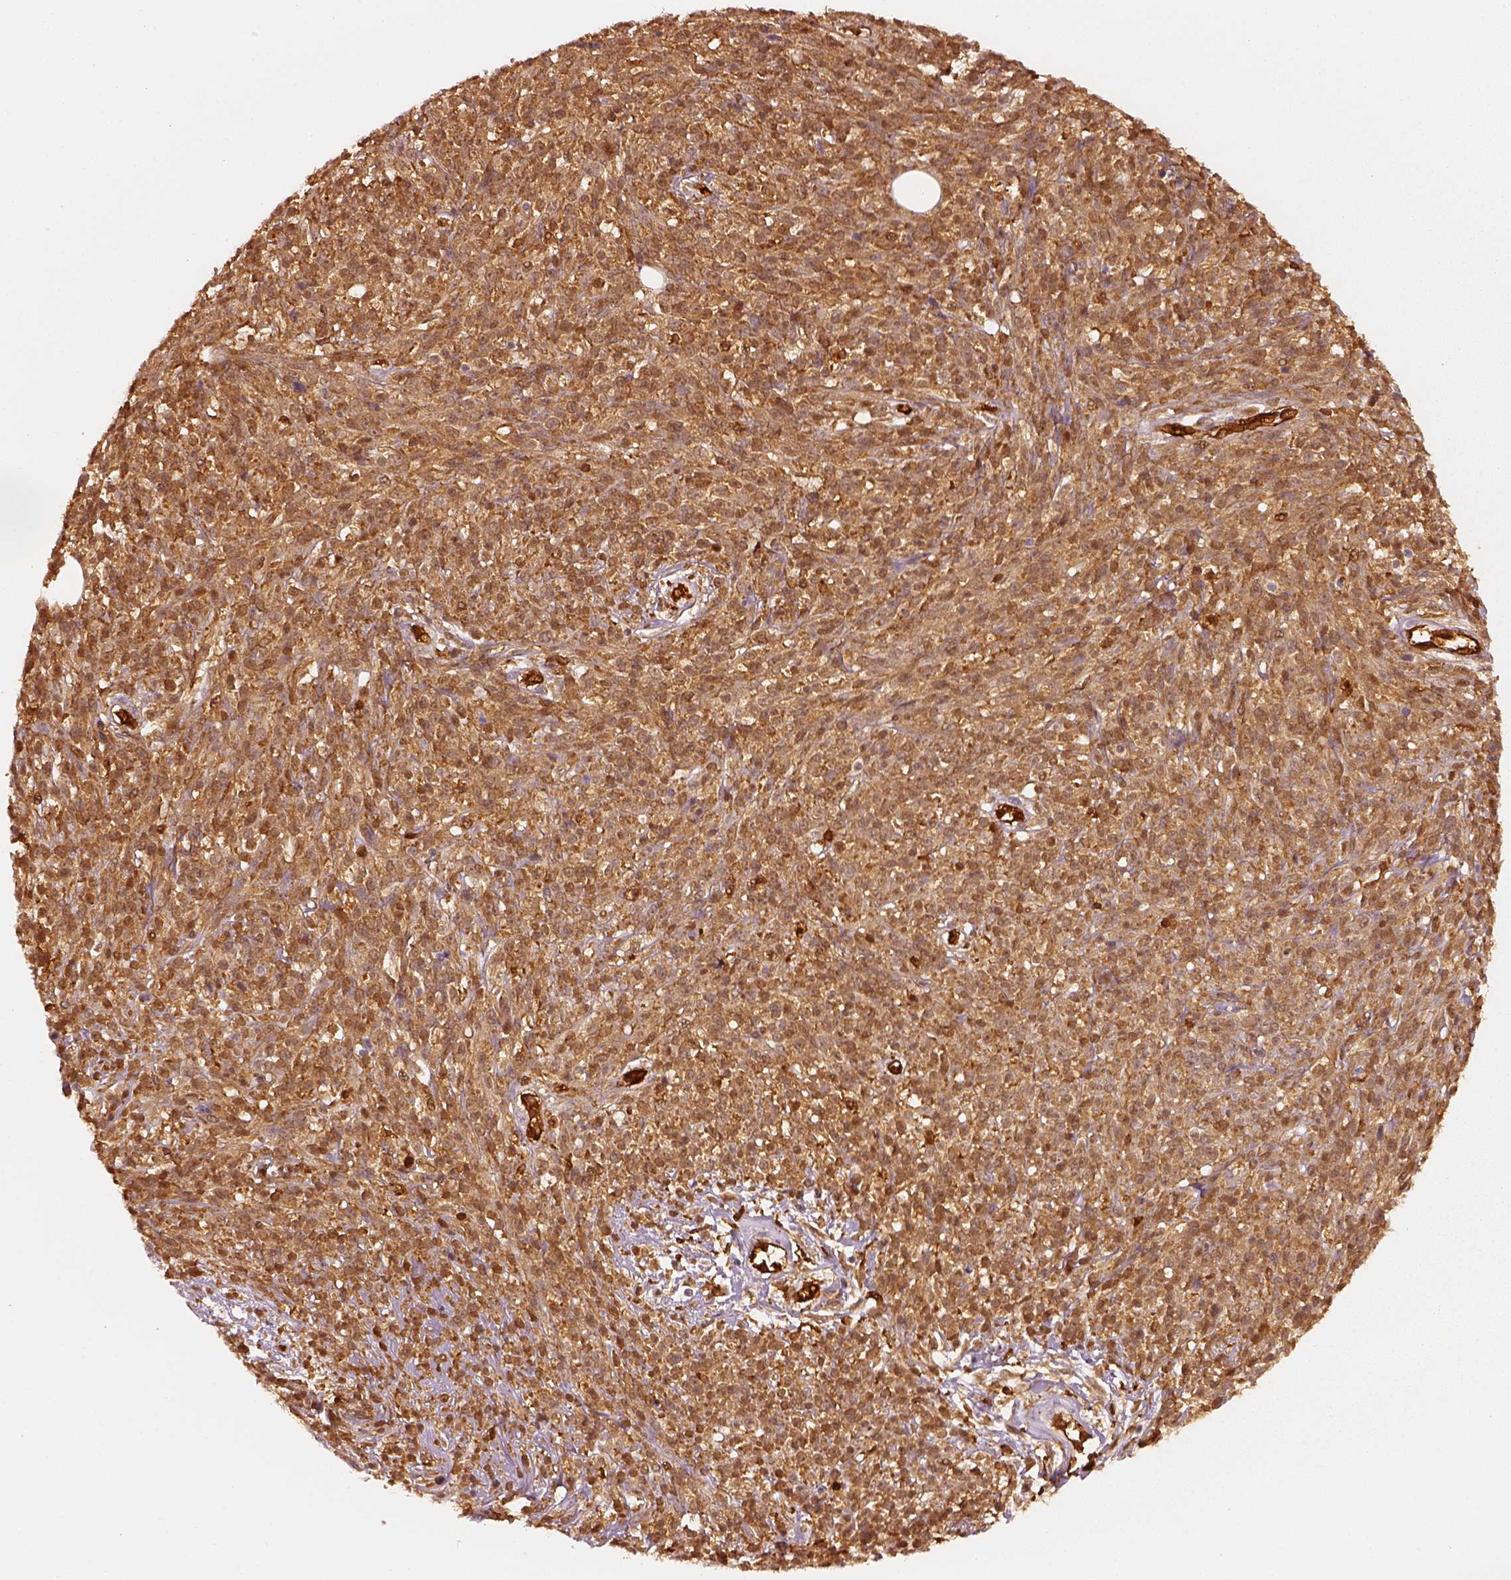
{"staining": {"intensity": "moderate", "quantity": ">75%", "location": "cytoplasmic/membranous"}, "tissue": "melanoma", "cell_type": "Tumor cells", "image_type": "cancer", "snomed": [{"axis": "morphology", "description": "Malignant melanoma, NOS"}, {"axis": "topography", "description": "Skin"}, {"axis": "topography", "description": "Skin of trunk"}], "caption": "IHC of human malignant melanoma demonstrates medium levels of moderate cytoplasmic/membranous expression in about >75% of tumor cells.", "gene": "FSCN1", "patient": {"sex": "male", "age": 74}}